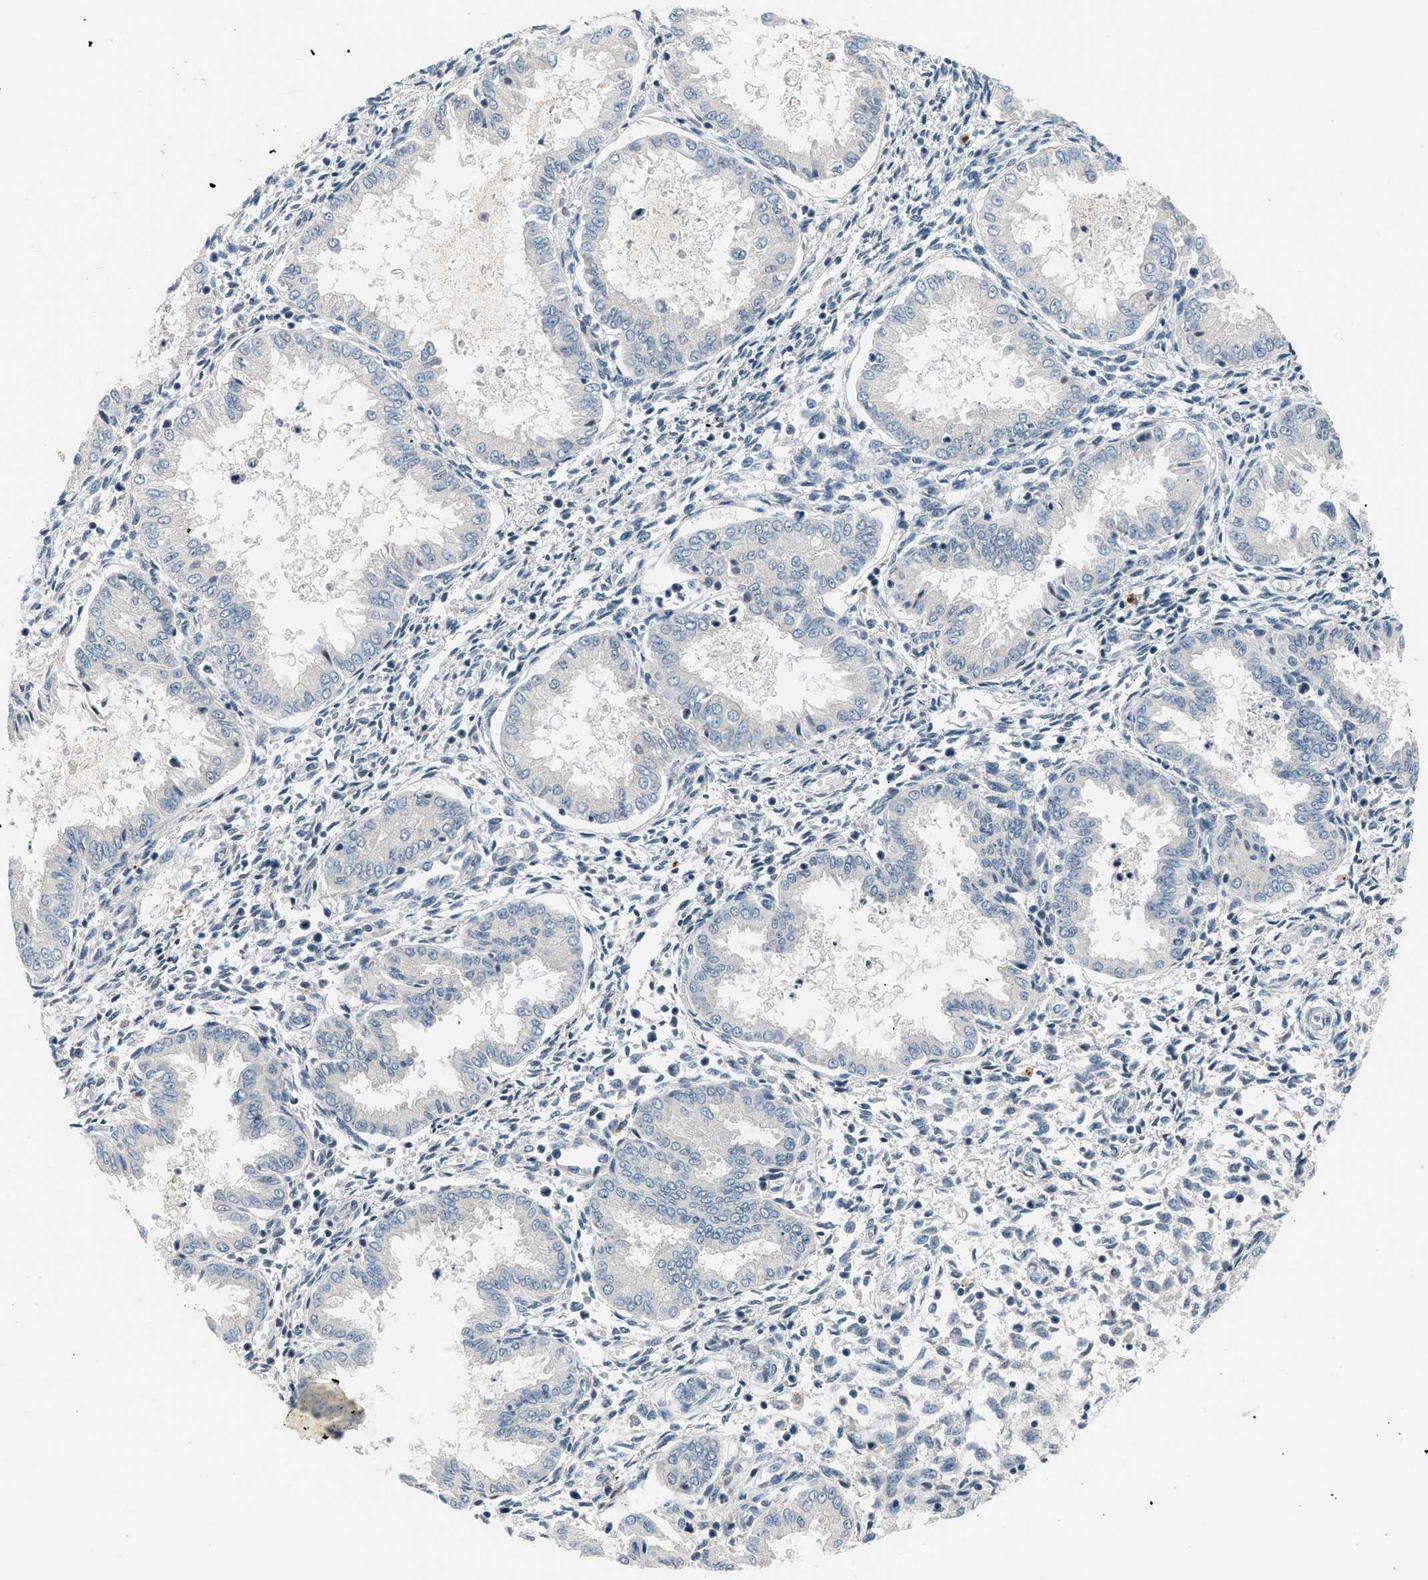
{"staining": {"intensity": "negative", "quantity": "none", "location": "none"}, "tissue": "endometrium", "cell_type": "Cells in endometrial stroma", "image_type": "normal", "snomed": [{"axis": "morphology", "description": "Normal tissue, NOS"}, {"axis": "topography", "description": "Endometrium"}], "caption": "Protein analysis of benign endometrium shows no significant expression in cells in endometrial stroma.", "gene": "MZF1", "patient": {"sex": "female", "age": 33}}